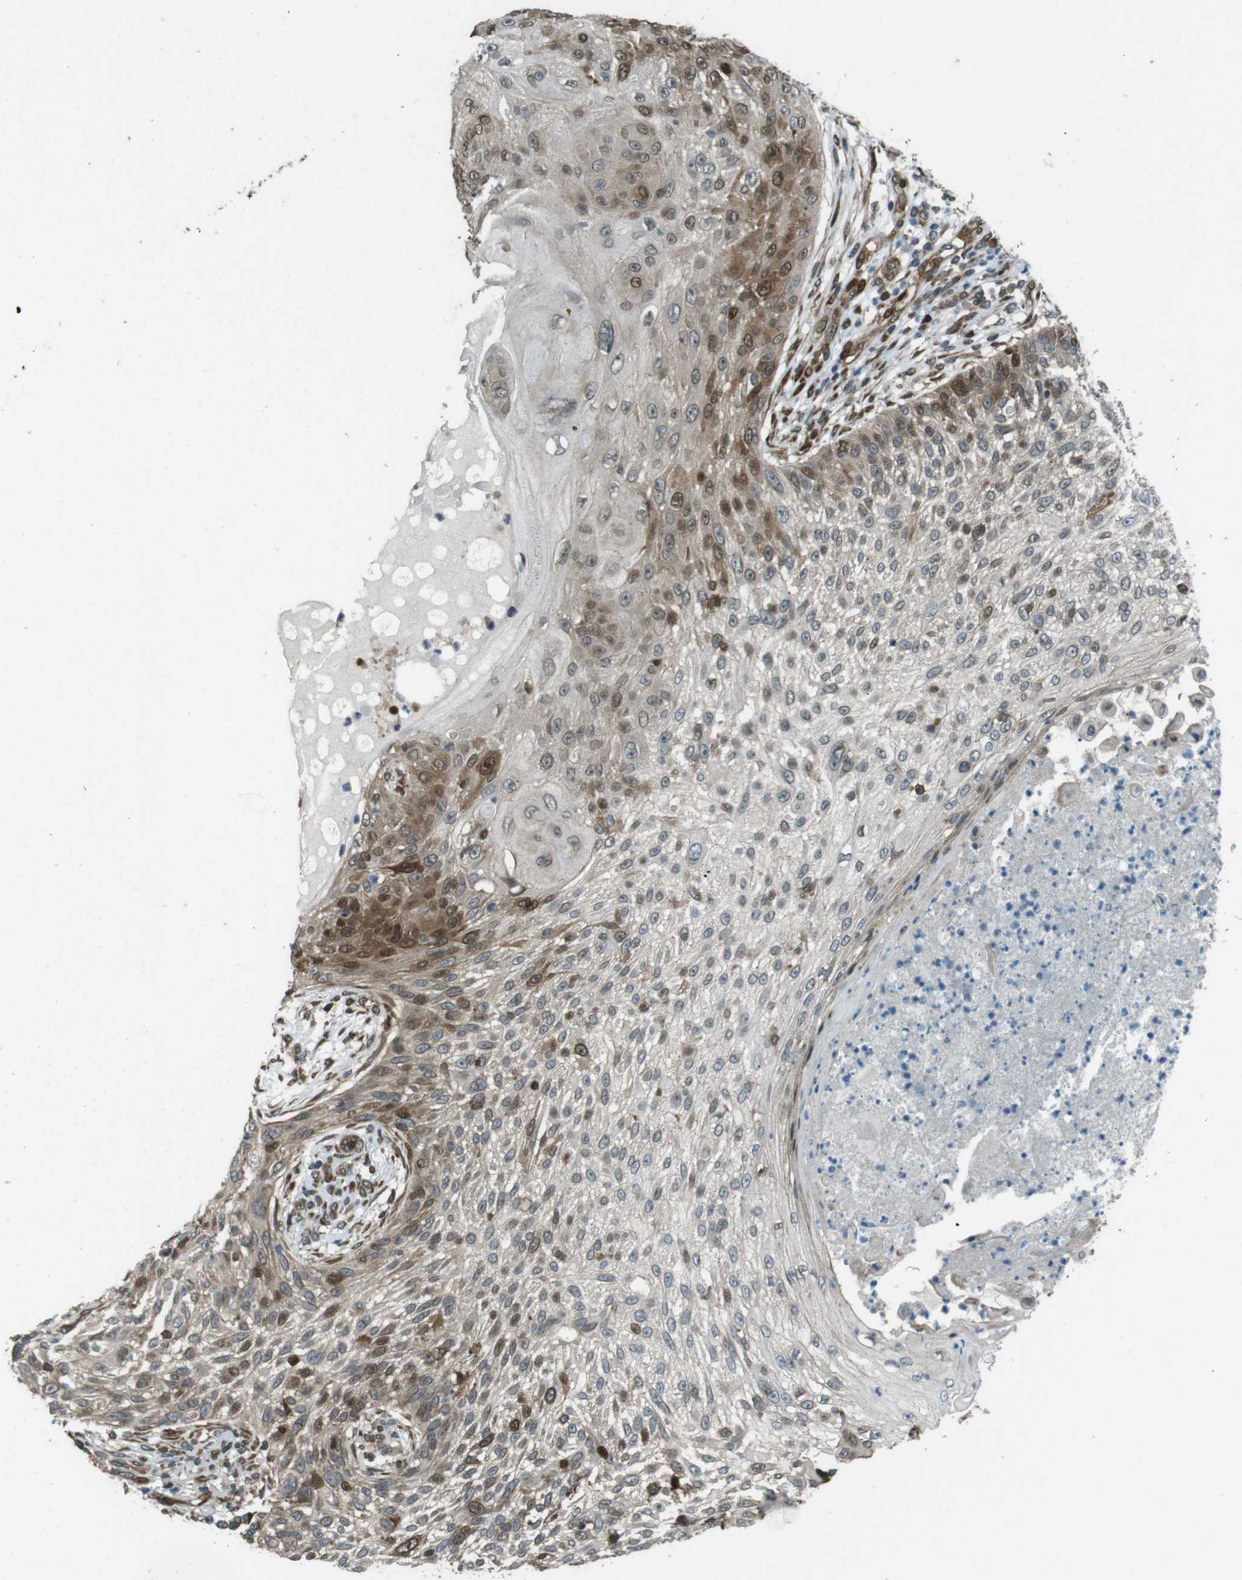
{"staining": {"intensity": "moderate", "quantity": "25%-75%", "location": "cytoplasmic/membranous,nuclear"}, "tissue": "skin cancer", "cell_type": "Tumor cells", "image_type": "cancer", "snomed": [{"axis": "morphology", "description": "Squamous cell carcinoma, NOS"}, {"axis": "topography", "description": "Skin"}], "caption": "This is an image of immunohistochemistry (IHC) staining of squamous cell carcinoma (skin), which shows moderate positivity in the cytoplasmic/membranous and nuclear of tumor cells.", "gene": "ZNF330", "patient": {"sex": "female", "age": 80}}